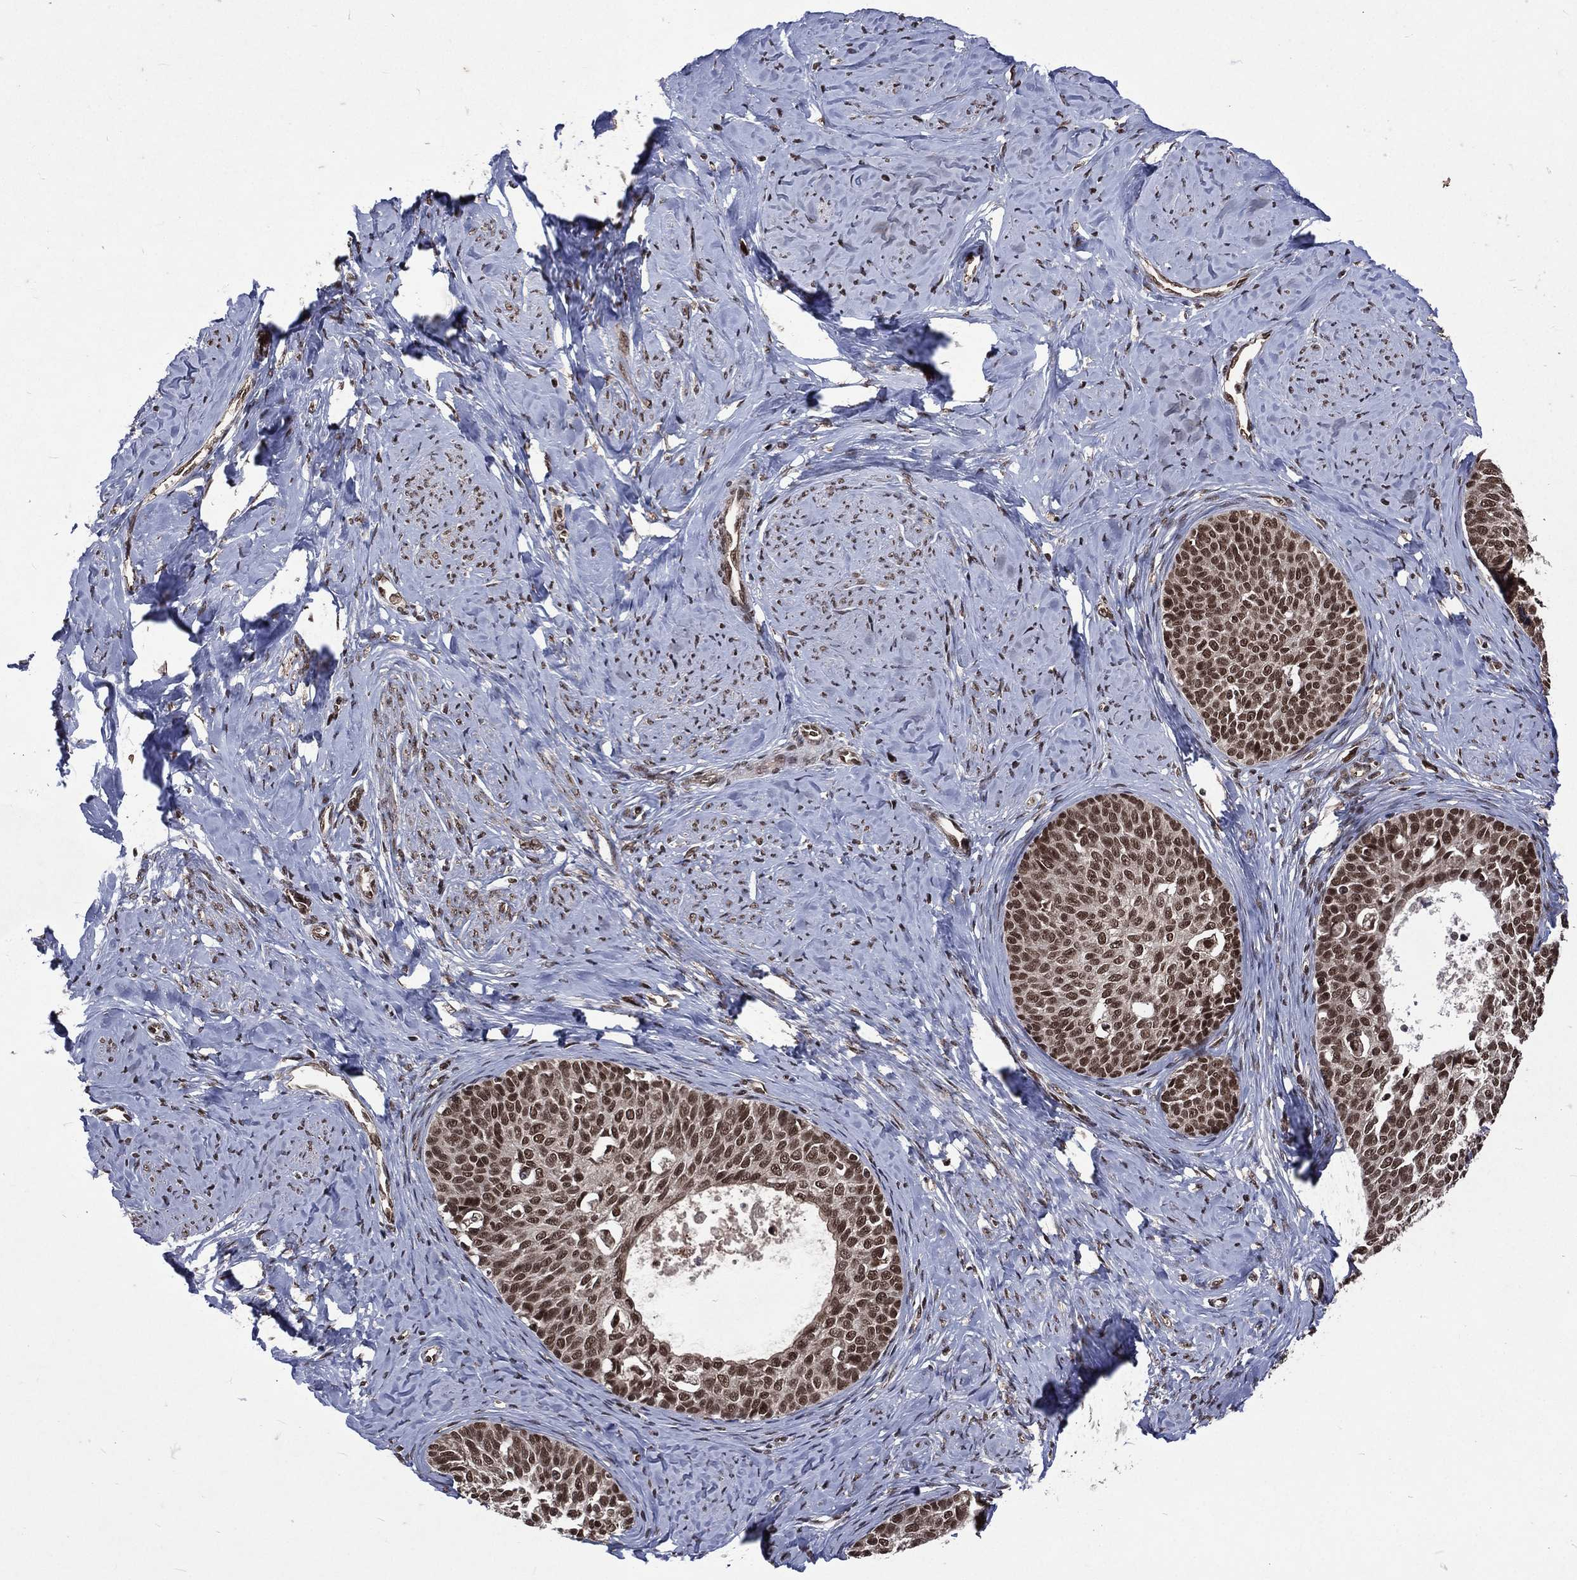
{"staining": {"intensity": "strong", "quantity": ">75%", "location": "nuclear"}, "tissue": "cervical cancer", "cell_type": "Tumor cells", "image_type": "cancer", "snomed": [{"axis": "morphology", "description": "Squamous cell carcinoma, NOS"}, {"axis": "topography", "description": "Cervix"}], "caption": "This is a photomicrograph of immunohistochemistry (IHC) staining of cervical cancer (squamous cell carcinoma), which shows strong positivity in the nuclear of tumor cells.", "gene": "DMAP1", "patient": {"sex": "female", "age": 51}}